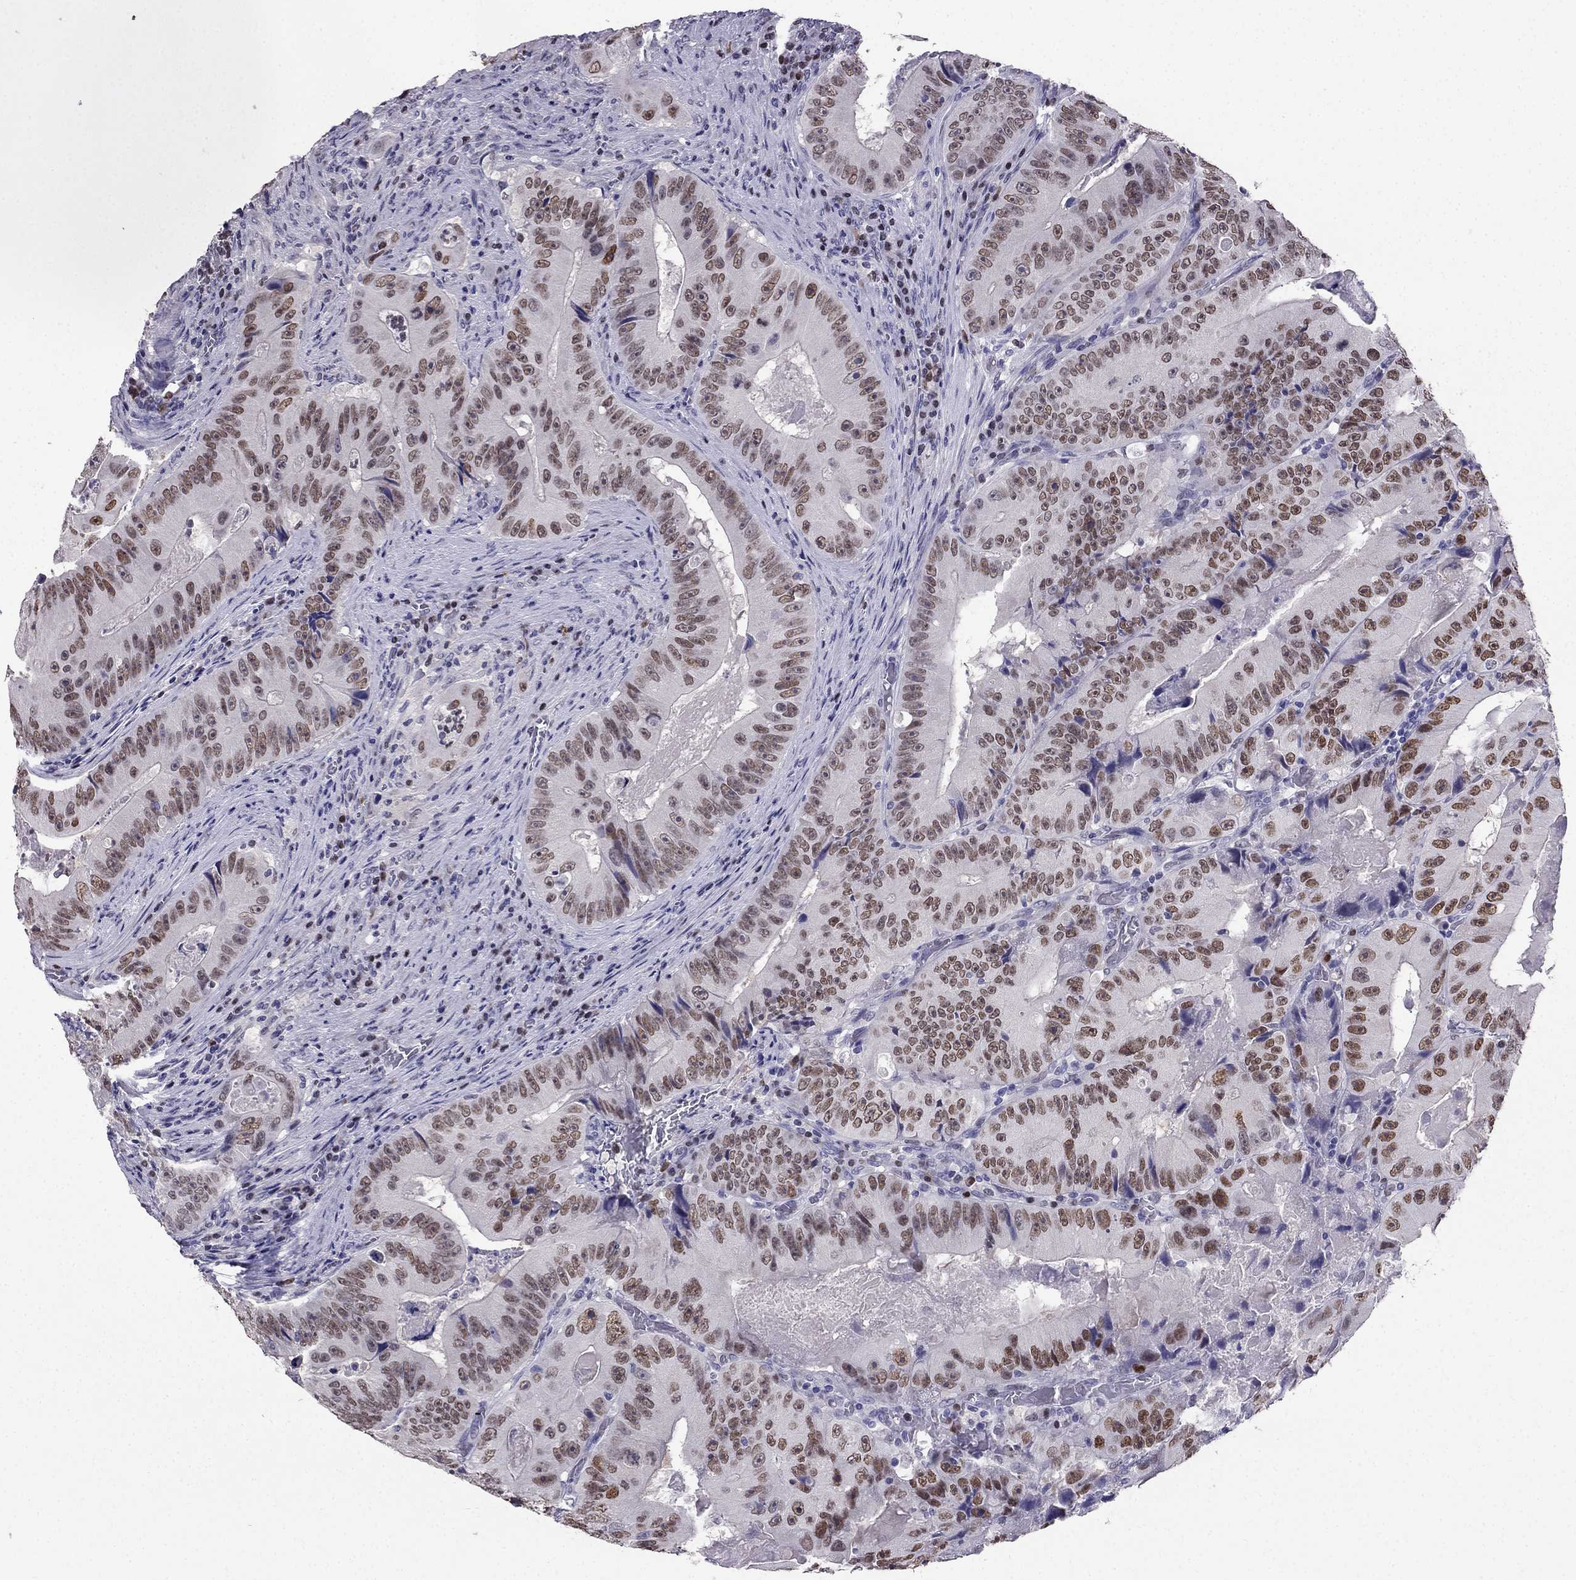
{"staining": {"intensity": "strong", "quantity": ">75%", "location": "nuclear"}, "tissue": "colorectal cancer", "cell_type": "Tumor cells", "image_type": "cancer", "snomed": [{"axis": "morphology", "description": "Adenocarcinoma, NOS"}, {"axis": "topography", "description": "Colon"}], "caption": "DAB immunohistochemical staining of colorectal cancer reveals strong nuclear protein expression in approximately >75% of tumor cells. The staining was performed using DAB (3,3'-diaminobenzidine) to visualize the protein expression in brown, while the nuclei were stained in blue with hematoxylin (Magnification: 20x).", "gene": "ARID3A", "patient": {"sex": "female", "age": 86}}